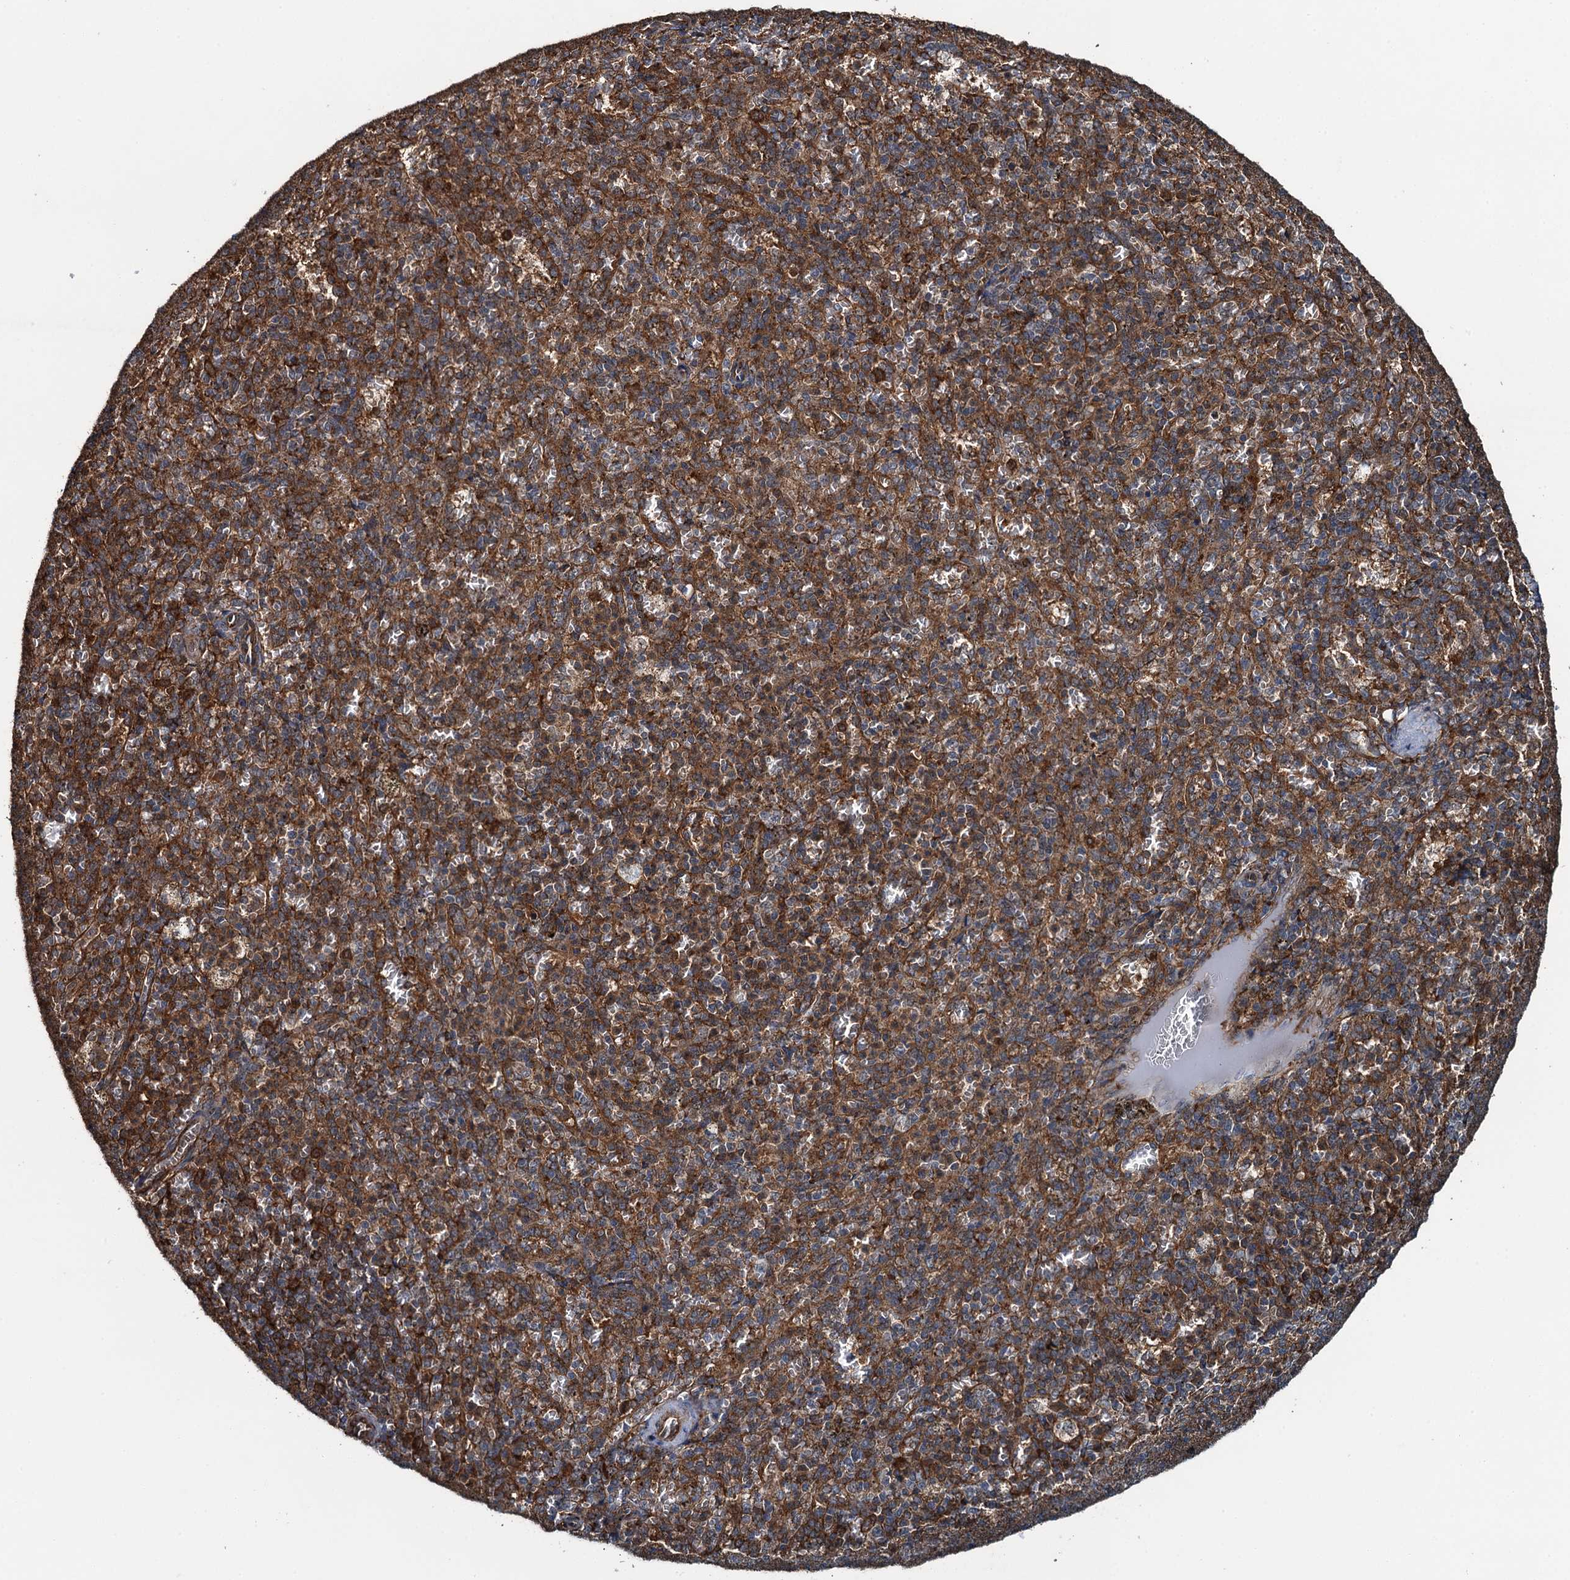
{"staining": {"intensity": "moderate", "quantity": "25%-75%", "location": "cytoplasmic/membranous"}, "tissue": "spleen", "cell_type": "Cells in red pulp", "image_type": "normal", "snomed": [{"axis": "morphology", "description": "Normal tissue, NOS"}, {"axis": "topography", "description": "Spleen"}], "caption": "A histopathology image of spleen stained for a protein displays moderate cytoplasmic/membranous brown staining in cells in red pulp.", "gene": "WHAMM", "patient": {"sex": "female", "age": 21}}